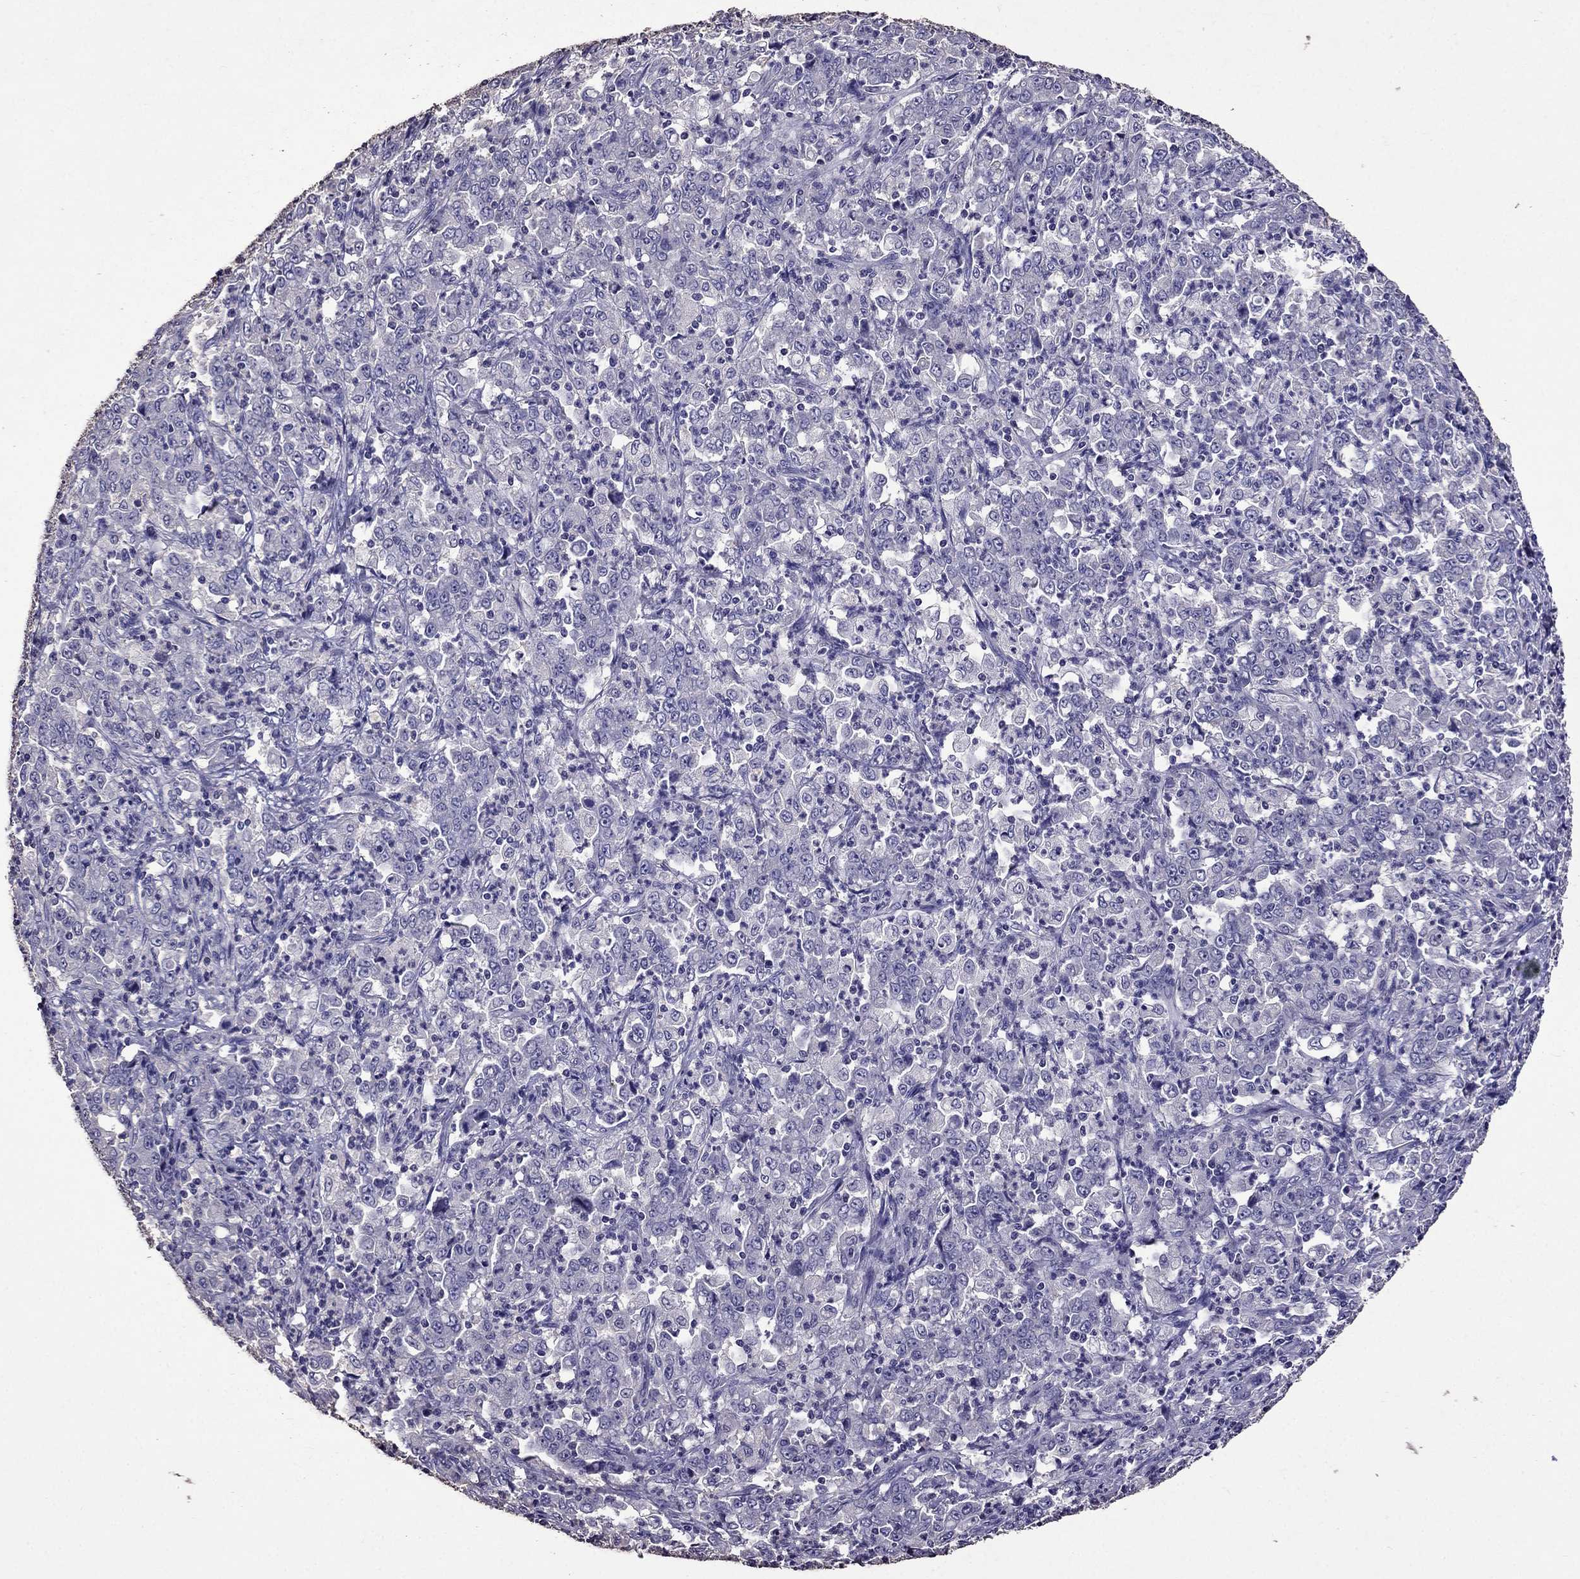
{"staining": {"intensity": "negative", "quantity": "none", "location": "none"}, "tissue": "stomach cancer", "cell_type": "Tumor cells", "image_type": "cancer", "snomed": [{"axis": "morphology", "description": "Adenocarcinoma, NOS"}, {"axis": "topography", "description": "Stomach, lower"}], "caption": "High power microscopy micrograph of an IHC photomicrograph of adenocarcinoma (stomach), revealing no significant positivity in tumor cells. (Brightfield microscopy of DAB immunohistochemistry at high magnification).", "gene": "NKX3-1", "patient": {"sex": "female", "age": 71}}